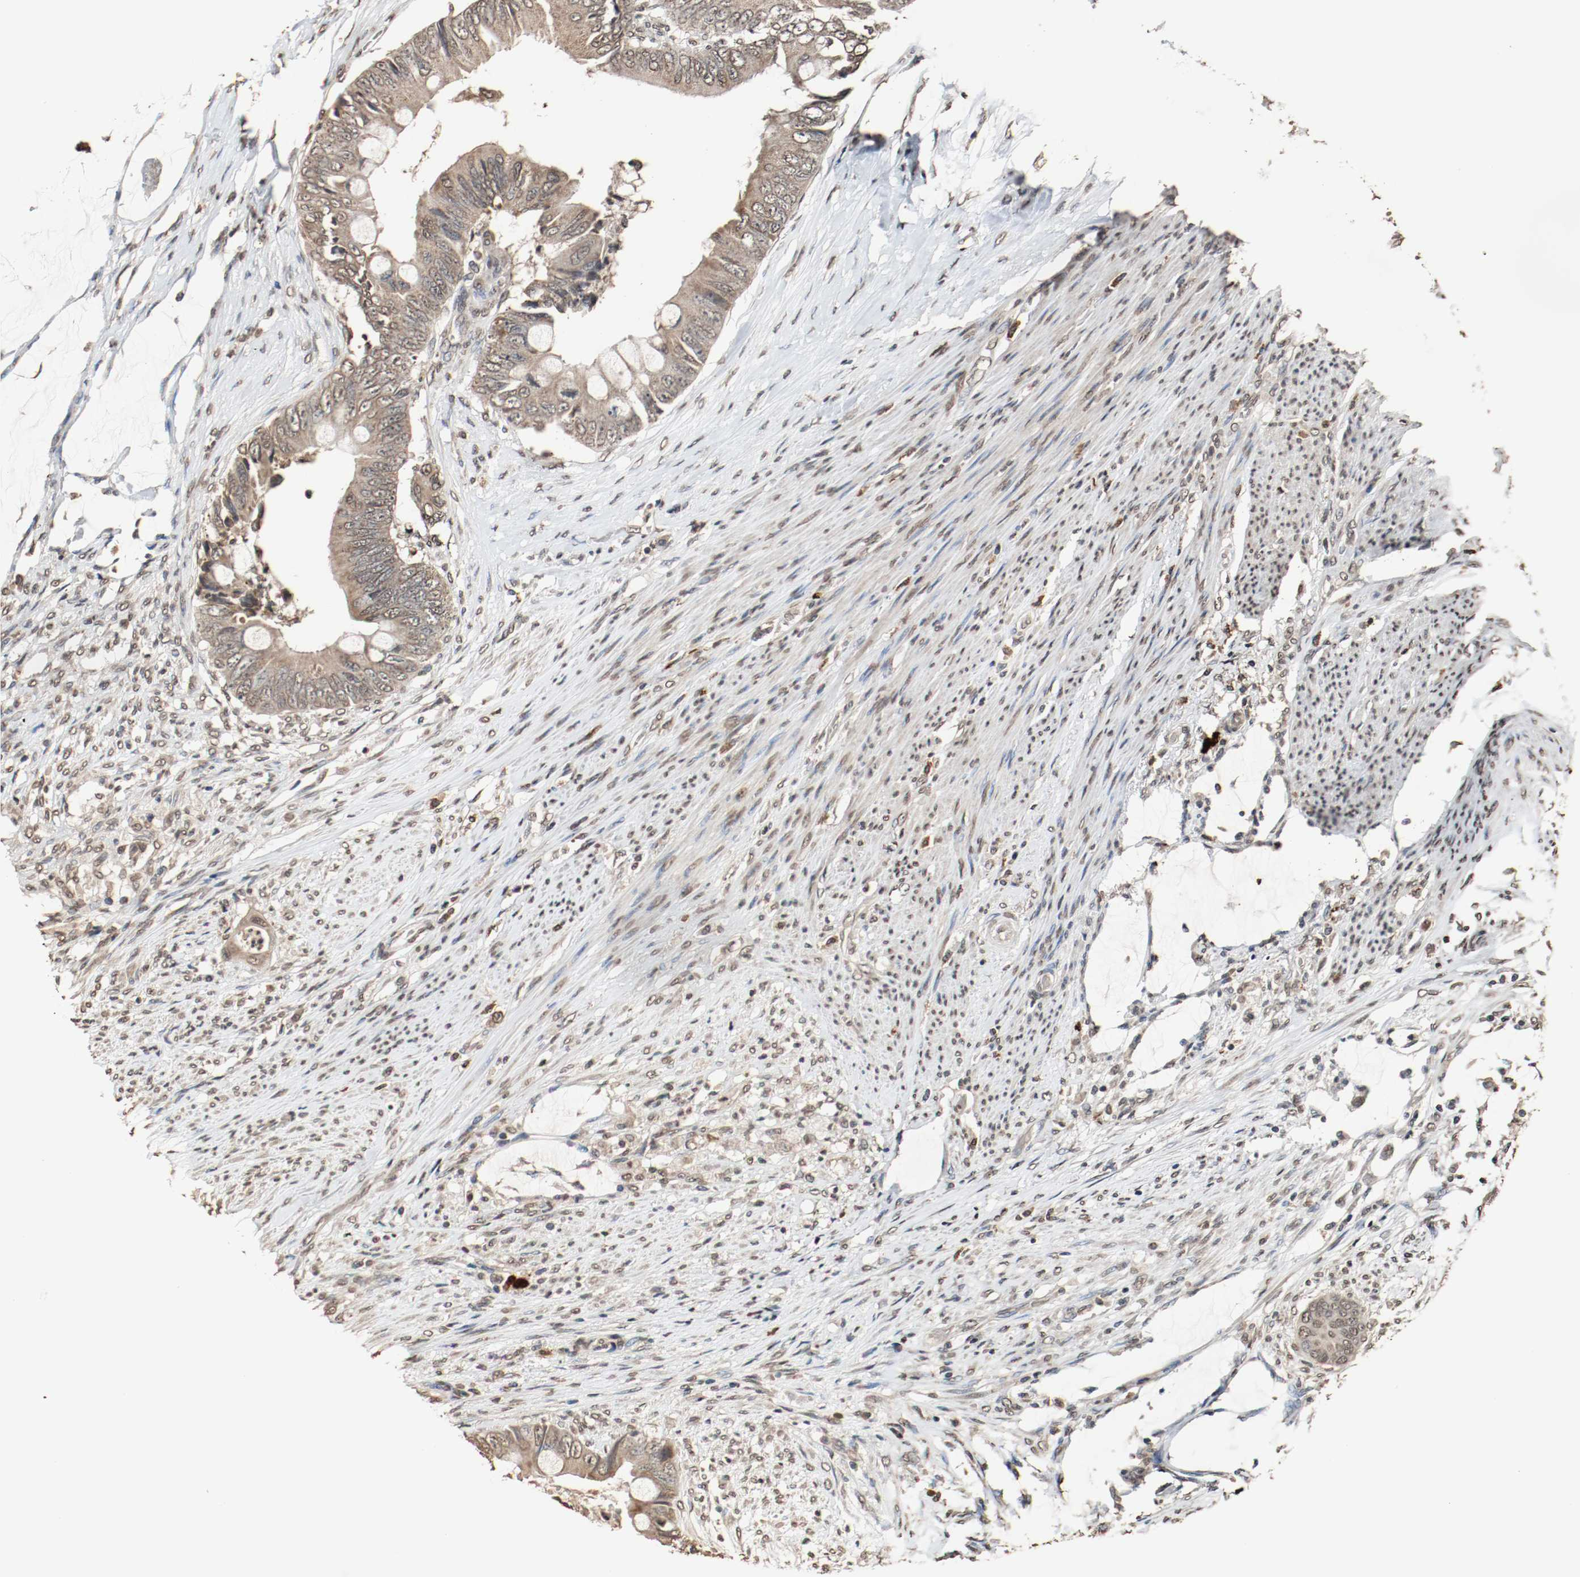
{"staining": {"intensity": "weak", "quantity": ">75%", "location": "cytoplasmic/membranous"}, "tissue": "colorectal cancer", "cell_type": "Tumor cells", "image_type": "cancer", "snomed": [{"axis": "morphology", "description": "Adenocarcinoma, NOS"}, {"axis": "topography", "description": "Rectum"}], "caption": "Immunohistochemical staining of human colorectal cancer reveals weak cytoplasmic/membranous protein positivity in about >75% of tumor cells.", "gene": "RTN4", "patient": {"sex": "female", "age": 77}}